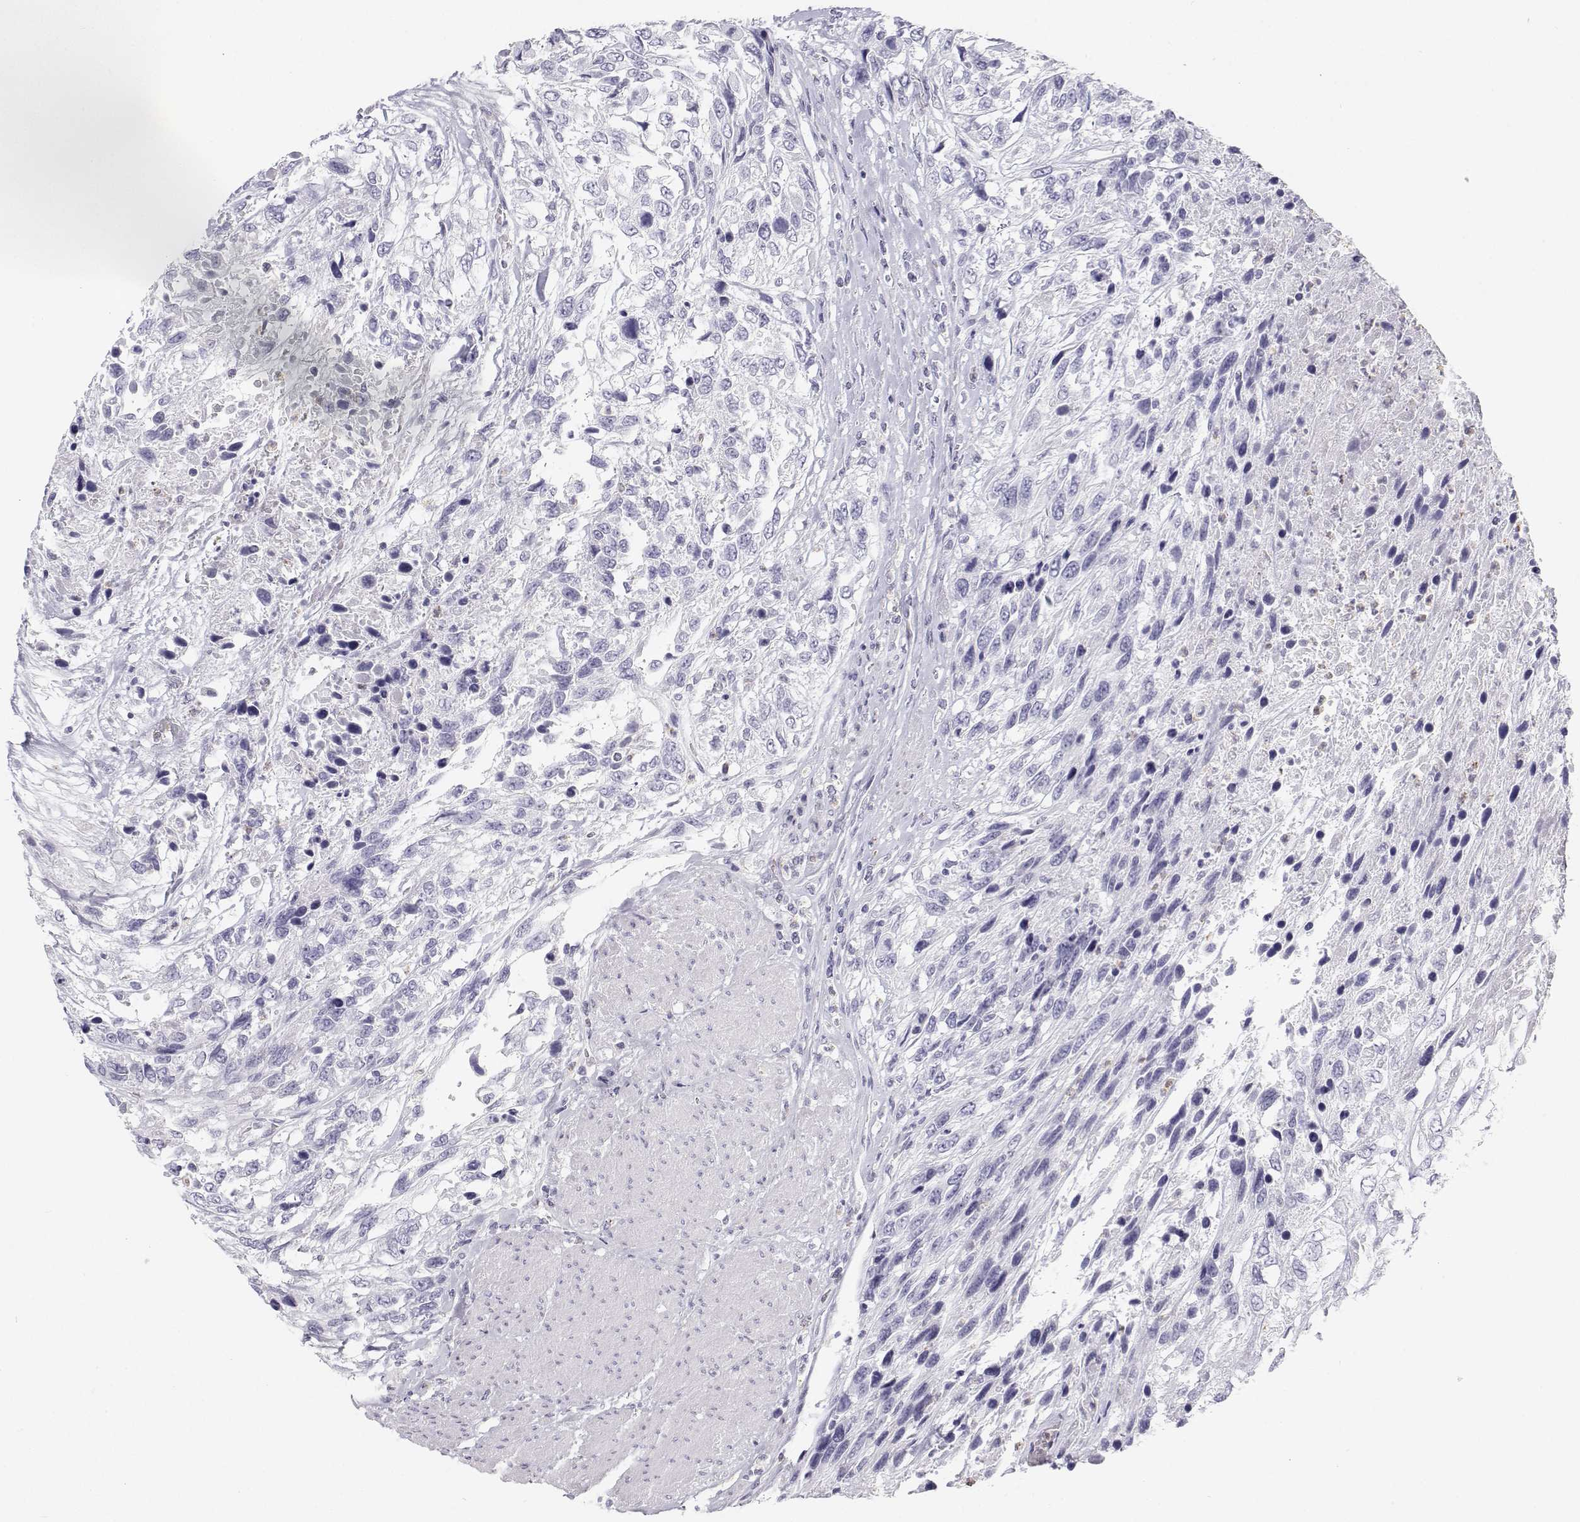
{"staining": {"intensity": "negative", "quantity": "none", "location": "none"}, "tissue": "urothelial cancer", "cell_type": "Tumor cells", "image_type": "cancer", "snomed": [{"axis": "morphology", "description": "Urothelial carcinoma, High grade"}, {"axis": "topography", "description": "Urinary bladder"}], "caption": "Tumor cells are negative for protein expression in human urothelial cancer. (DAB (3,3'-diaminobenzidine) immunohistochemistry (IHC), high magnification).", "gene": "SFTPB", "patient": {"sex": "female", "age": 70}}